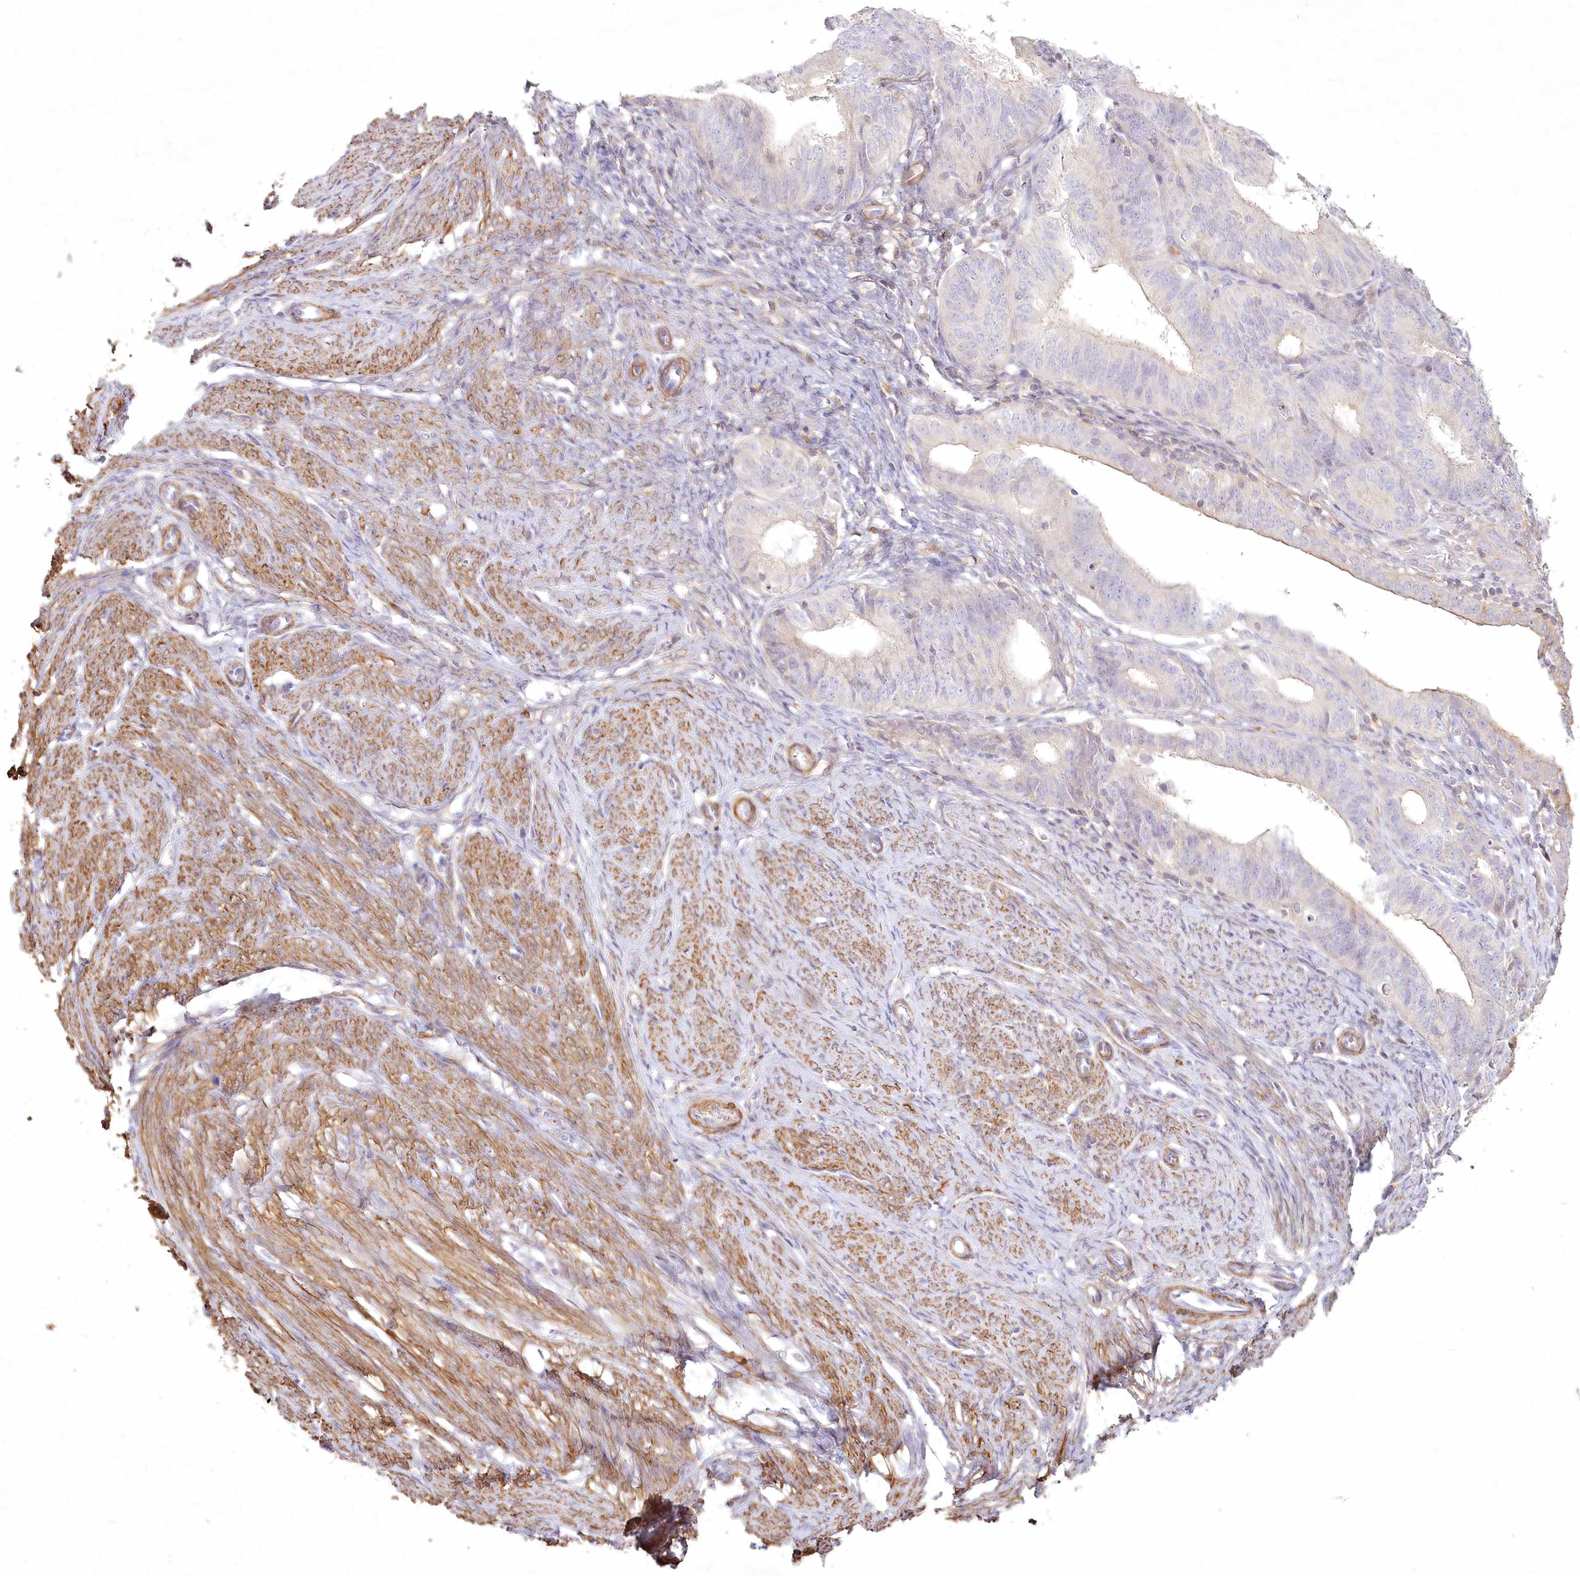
{"staining": {"intensity": "moderate", "quantity": "<25%", "location": "cytoplasmic/membranous"}, "tissue": "endometrial cancer", "cell_type": "Tumor cells", "image_type": "cancer", "snomed": [{"axis": "morphology", "description": "Adenocarcinoma, NOS"}, {"axis": "topography", "description": "Endometrium"}], "caption": "The immunohistochemical stain shows moderate cytoplasmic/membranous positivity in tumor cells of endometrial cancer (adenocarcinoma) tissue.", "gene": "INPP4B", "patient": {"sex": "female", "age": 51}}